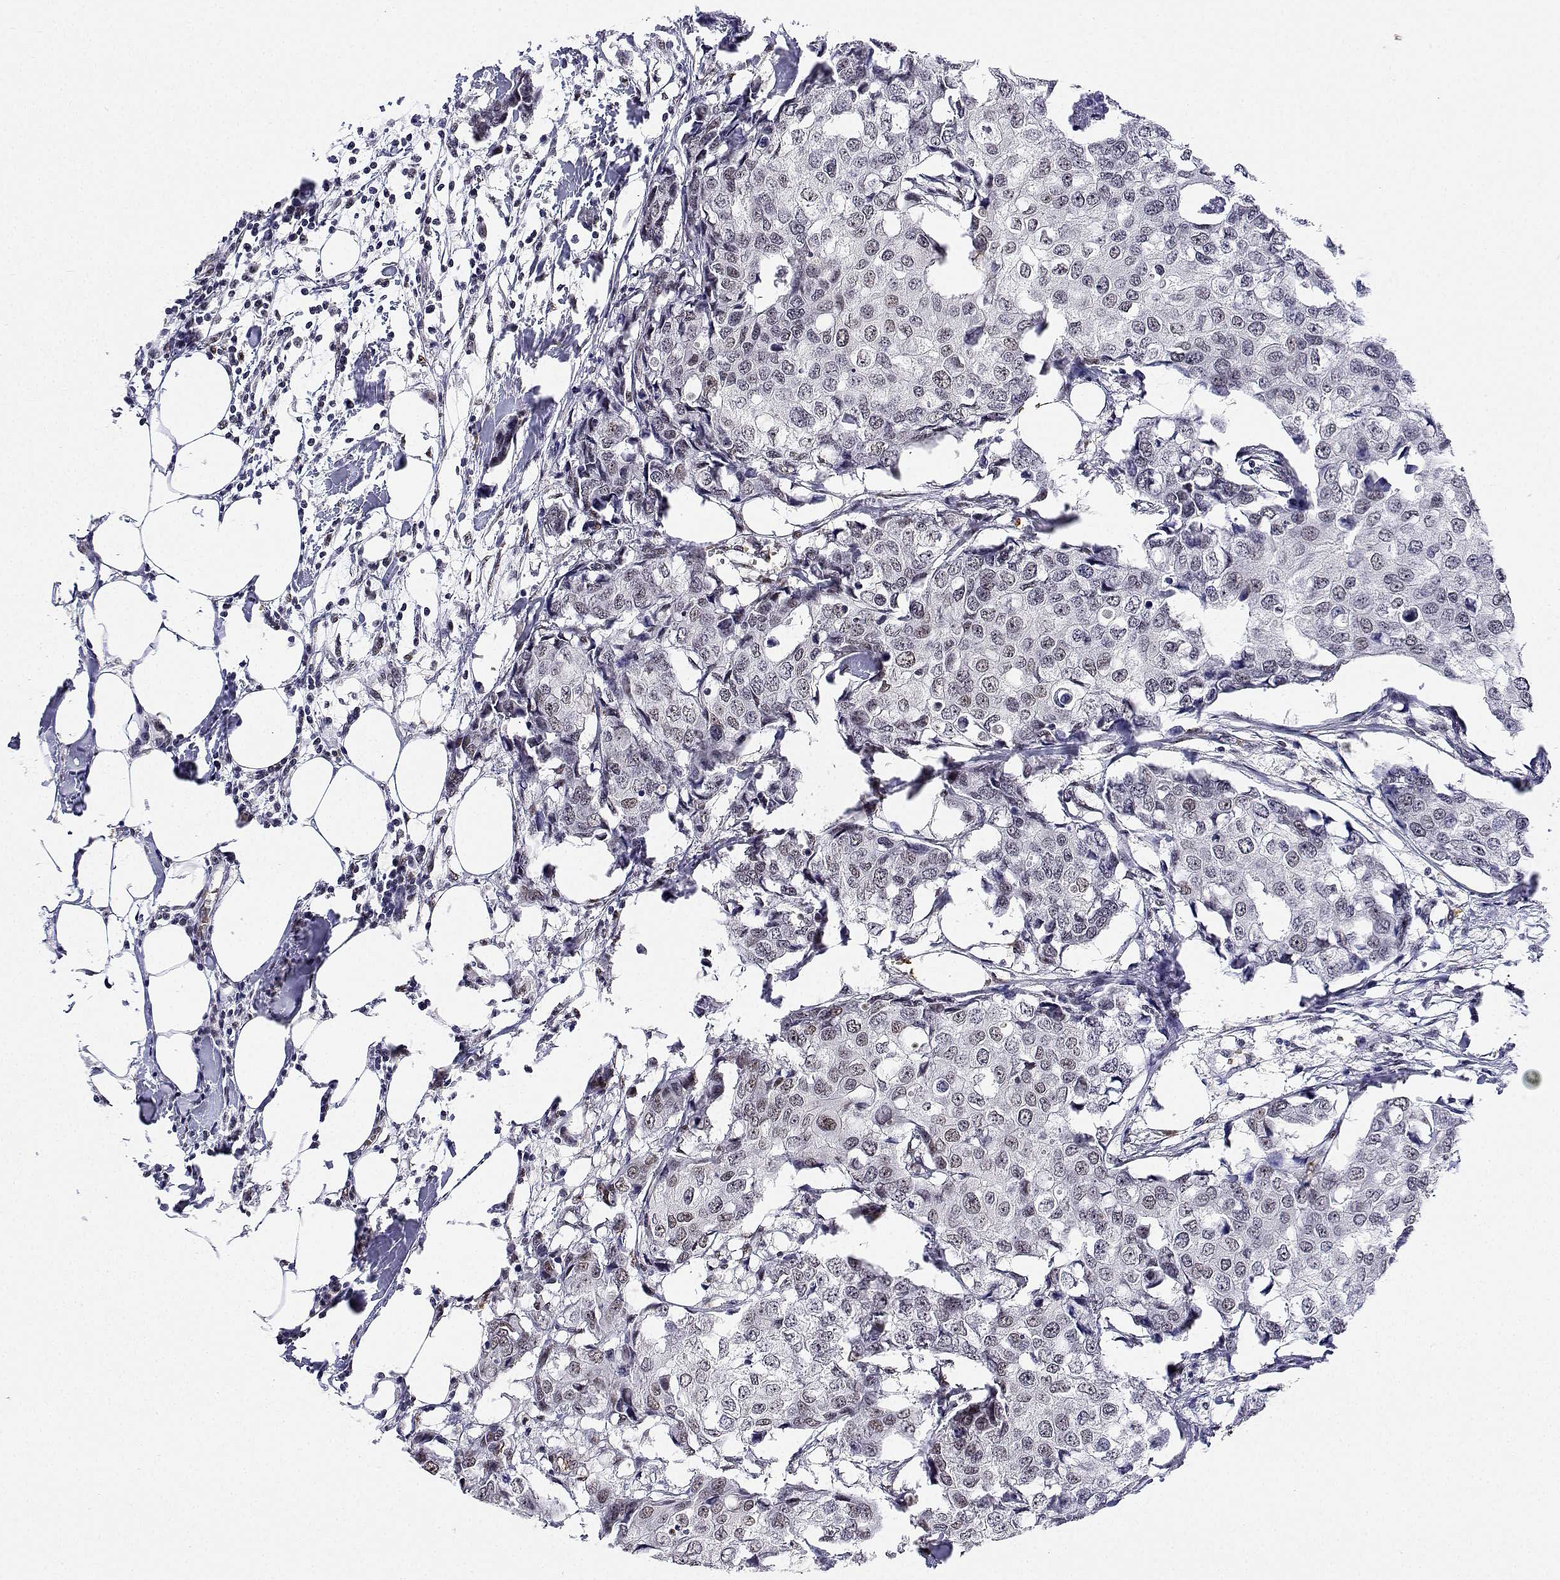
{"staining": {"intensity": "weak", "quantity": "<25%", "location": "nuclear"}, "tissue": "breast cancer", "cell_type": "Tumor cells", "image_type": "cancer", "snomed": [{"axis": "morphology", "description": "Duct carcinoma"}, {"axis": "topography", "description": "Breast"}], "caption": "IHC image of breast cancer (invasive ductal carcinoma) stained for a protein (brown), which exhibits no staining in tumor cells.", "gene": "ADAR", "patient": {"sex": "female", "age": 27}}